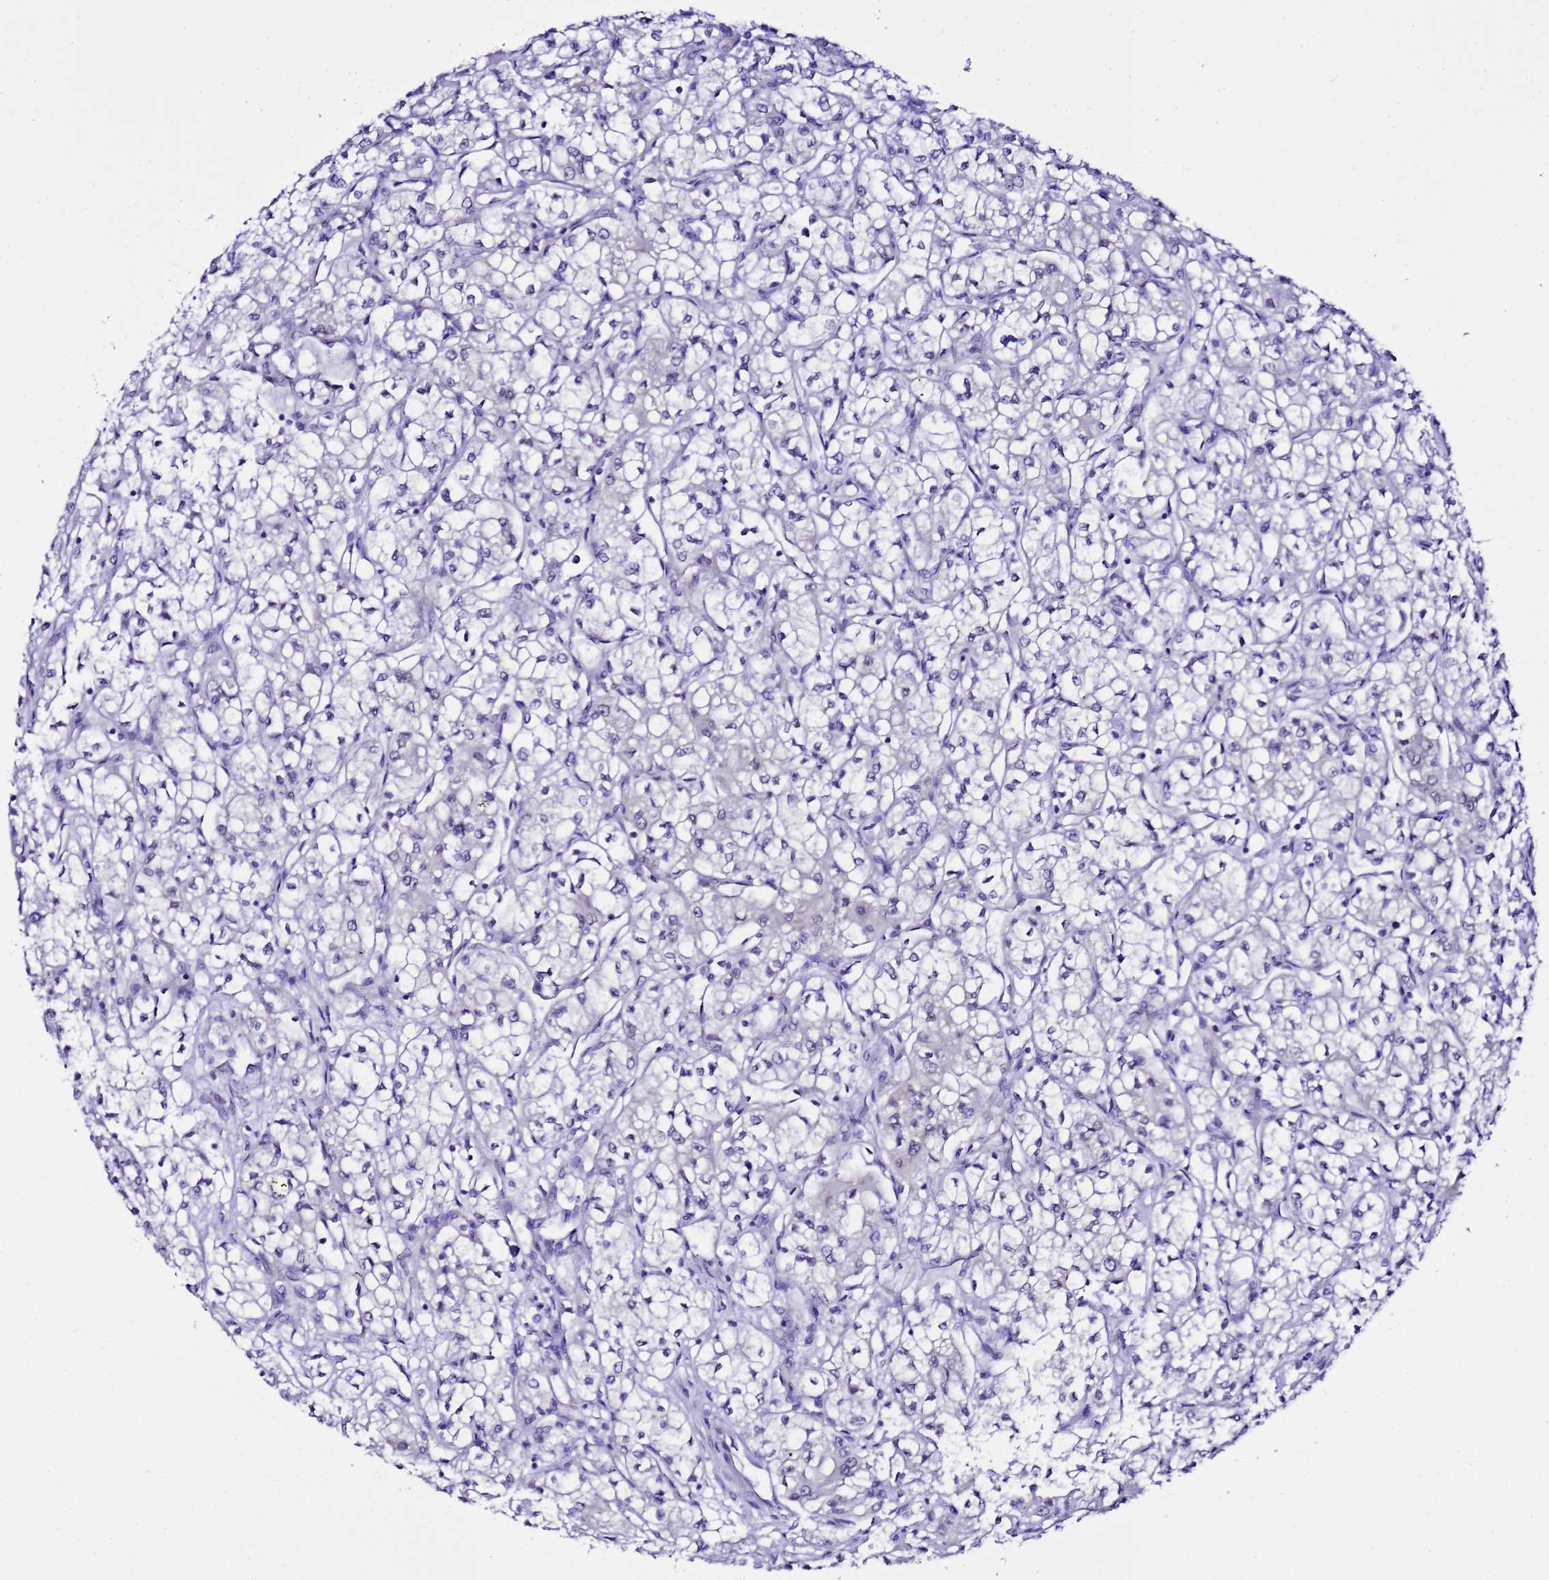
{"staining": {"intensity": "negative", "quantity": "none", "location": "none"}, "tissue": "renal cancer", "cell_type": "Tumor cells", "image_type": "cancer", "snomed": [{"axis": "morphology", "description": "Adenocarcinoma, NOS"}, {"axis": "topography", "description": "Kidney"}], "caption": "An image of adenocarcinoma (renal) stained for a protein demonstrates no brown staining in tumor cells.", "gene": "BCL7A", "patient": {"sex": "male", "age": 59}}